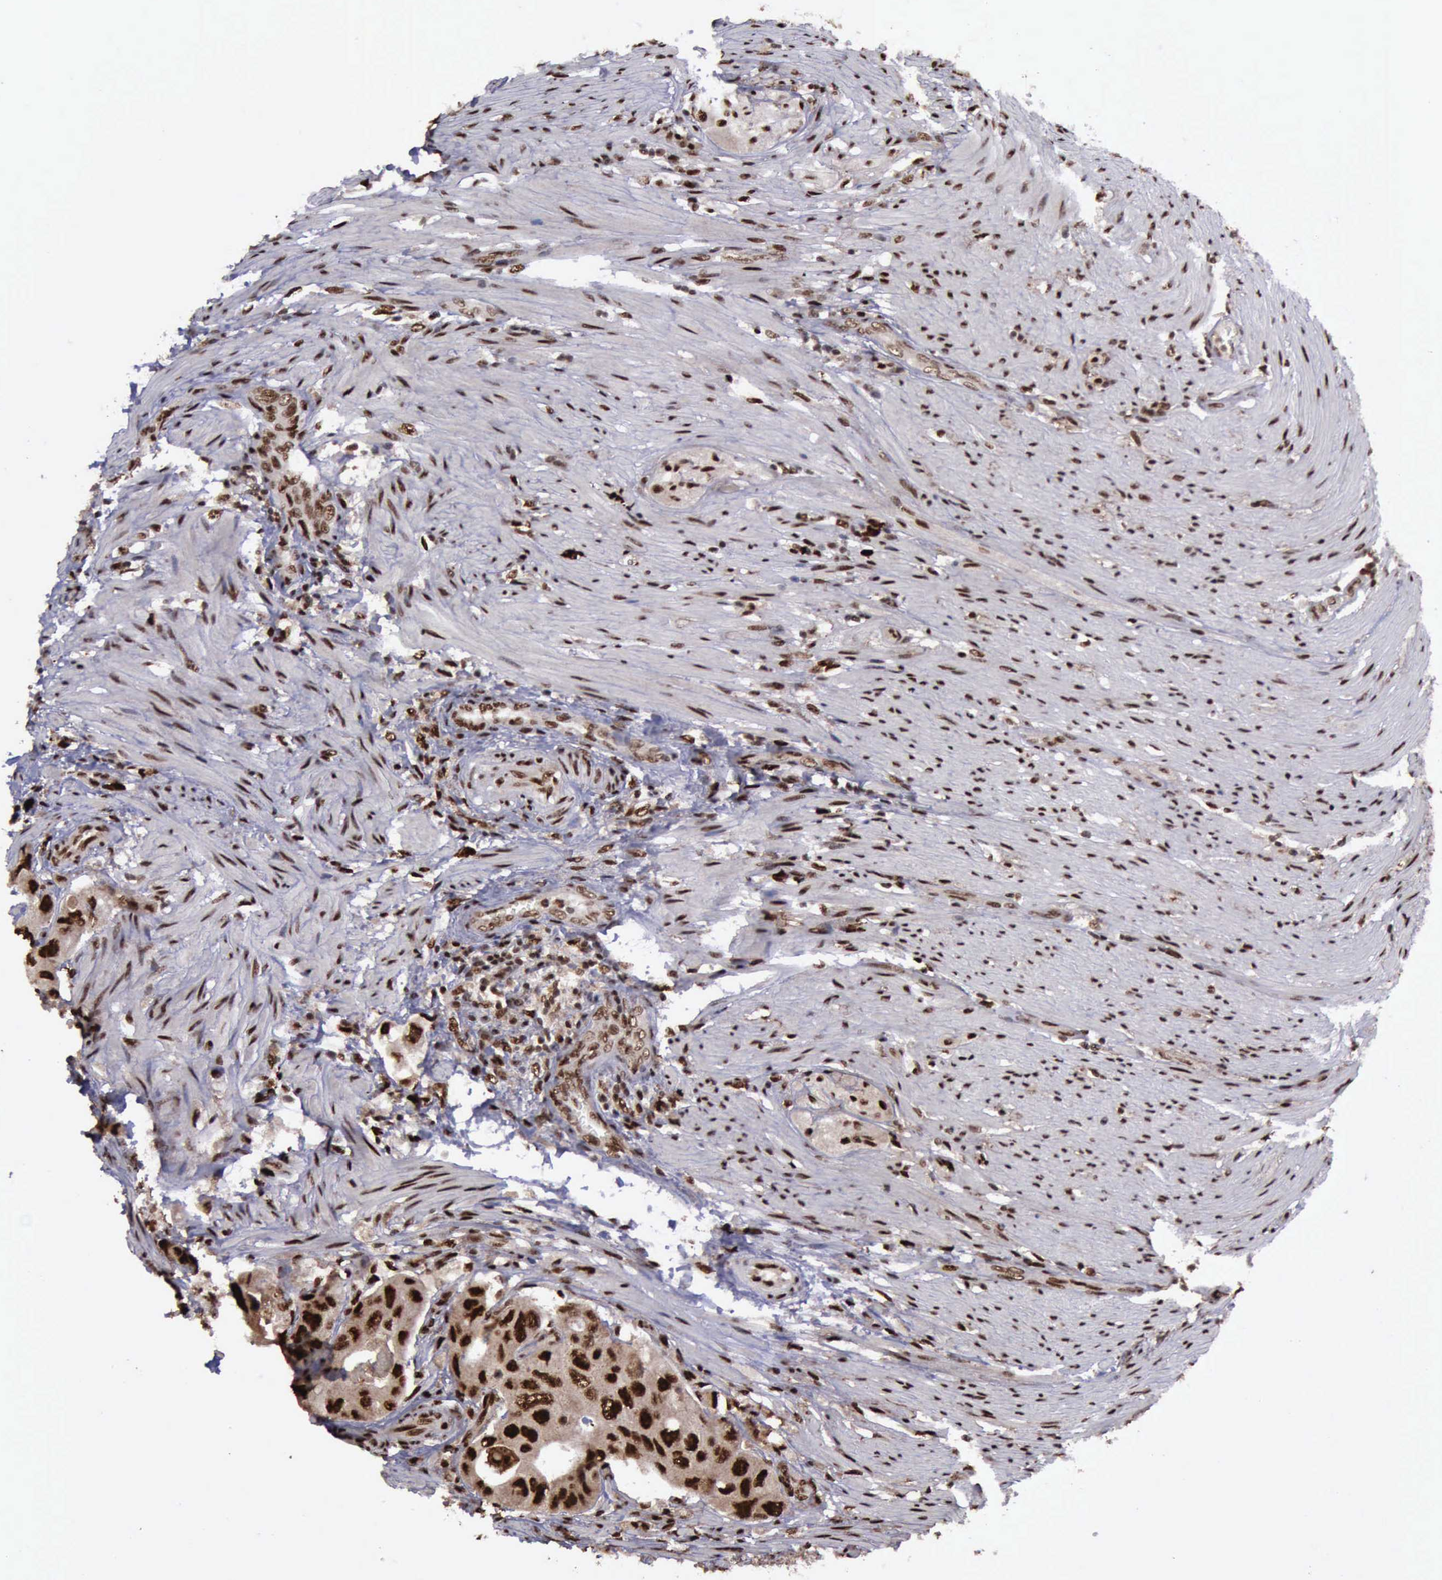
{"staining": {"intensity": "strong", "quantity": ">75%", "location": "cytoplasmic/membranous,nuclear"}, "tissue": "colorectal cancer", "cell_type": "Tumor cells", "image_type": "cancer", "snomed": [{"axis": "morphology", "description": "Adenocarcinoma, NOS"}, {"axis": "topography", "description": "Colon"}], "caption": "A histopathology image of human colorectal cancer stained for a protein shows strong cytoplasmic/membranous and nuclear brown staining in tumor cells. (DAB (3,3'-diaminobenzidine) IHC, brown staining for protein, blue staining for nuclei).", "gene": "TRMT2A", "patient": {"sex": "female", "age": 46}}